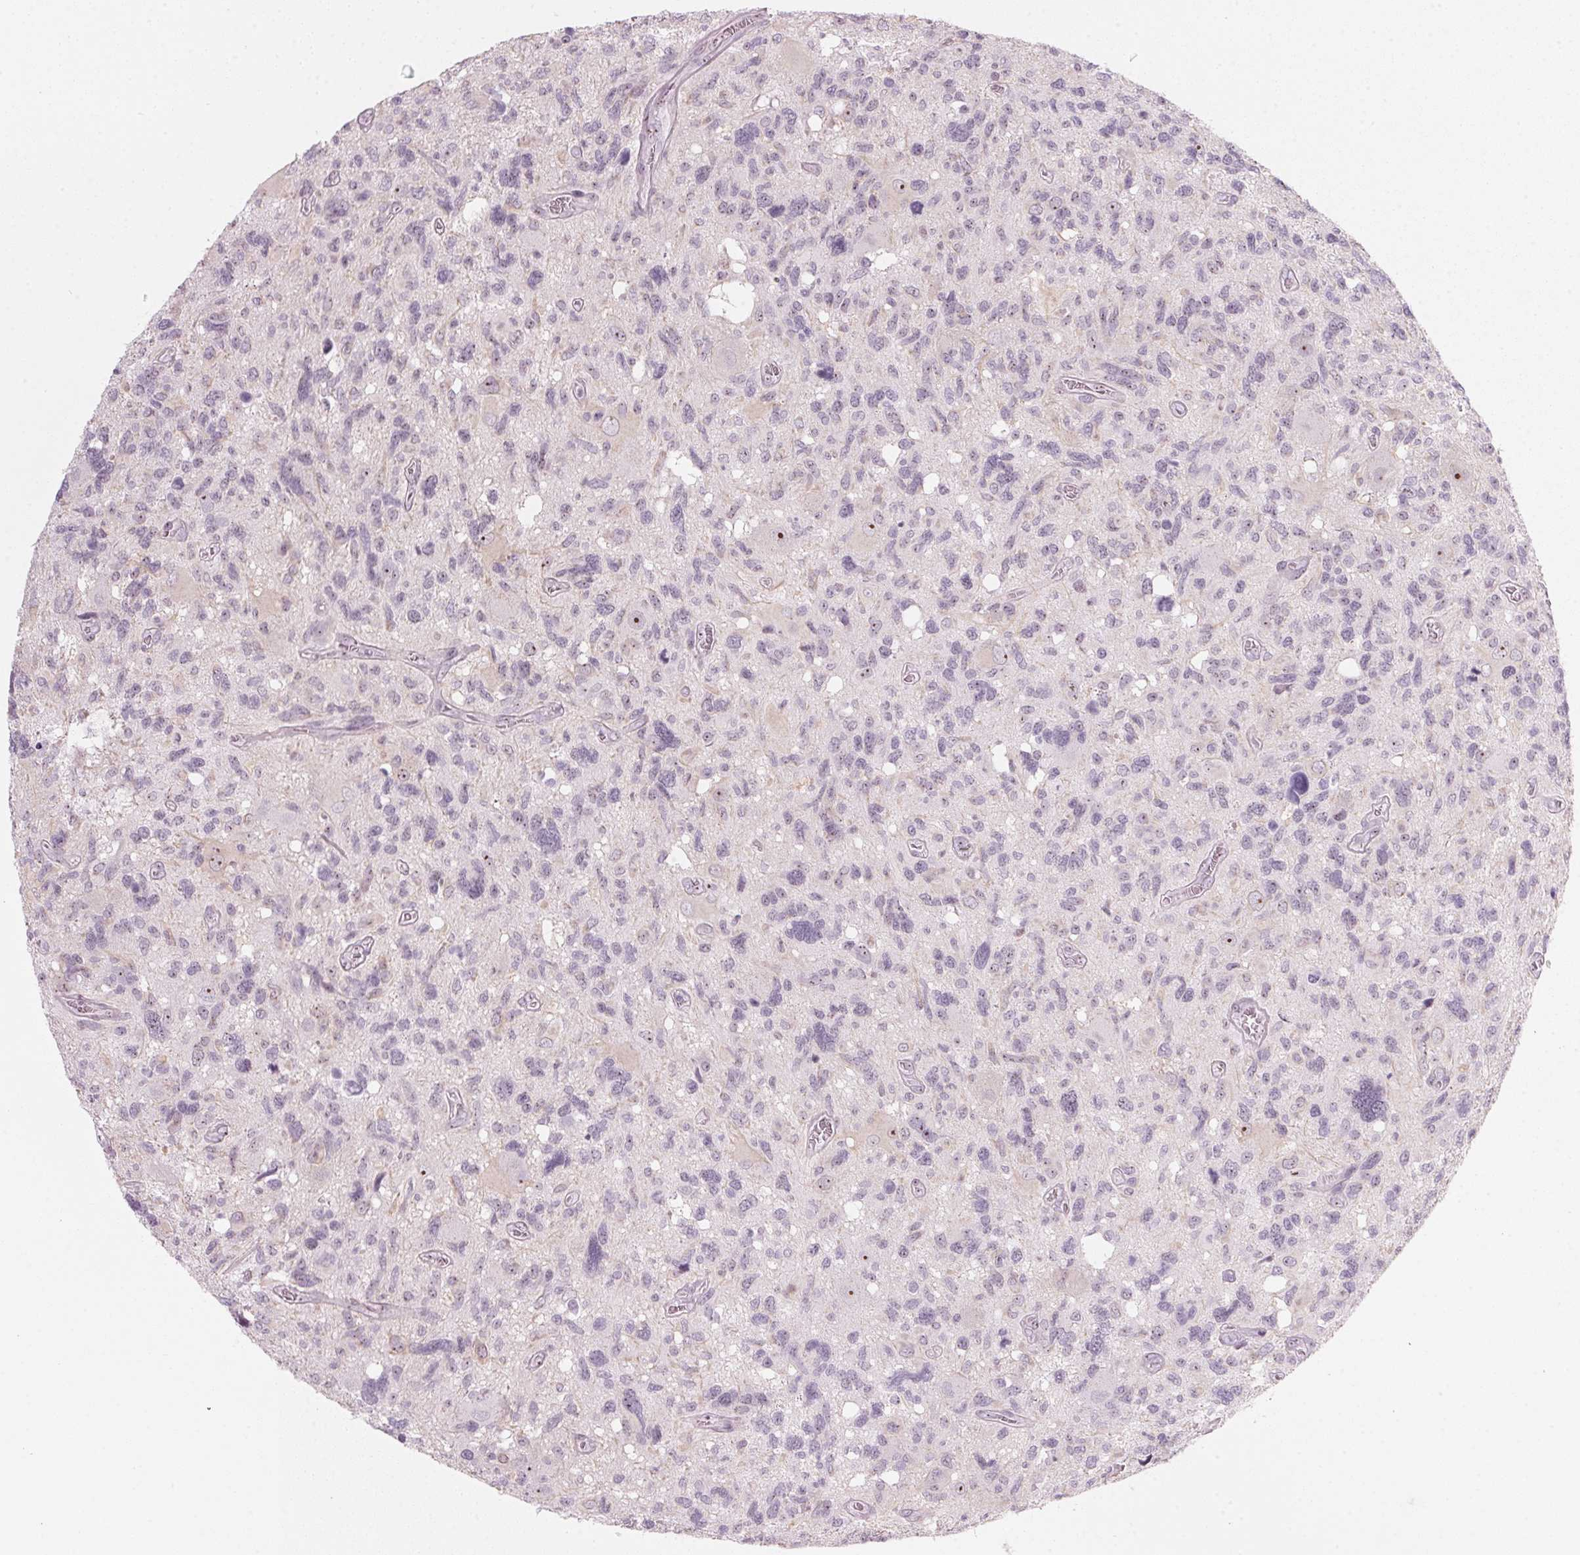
{"staining": {"intensity": "negative", "quantity": "none", "location": "none"}, "tissue": "glioma", "cell_type": "Tumor cells", "image_type": "cancer", "snomed": [{"axis": "morphology", "description": "Glioma, malignant, High grade"}, {"axis": "topography", "description": "Brain"}], "caption": "Micrograph shows no significant protein positivity in tumor cells of malignant high-grade glioma. (DAB immunohistochemistry (IHC) visualized using brightfield microscopy, high magnification).", "gene": "DNTTIP2", "patient": {"sex": "male", "age": 49}}